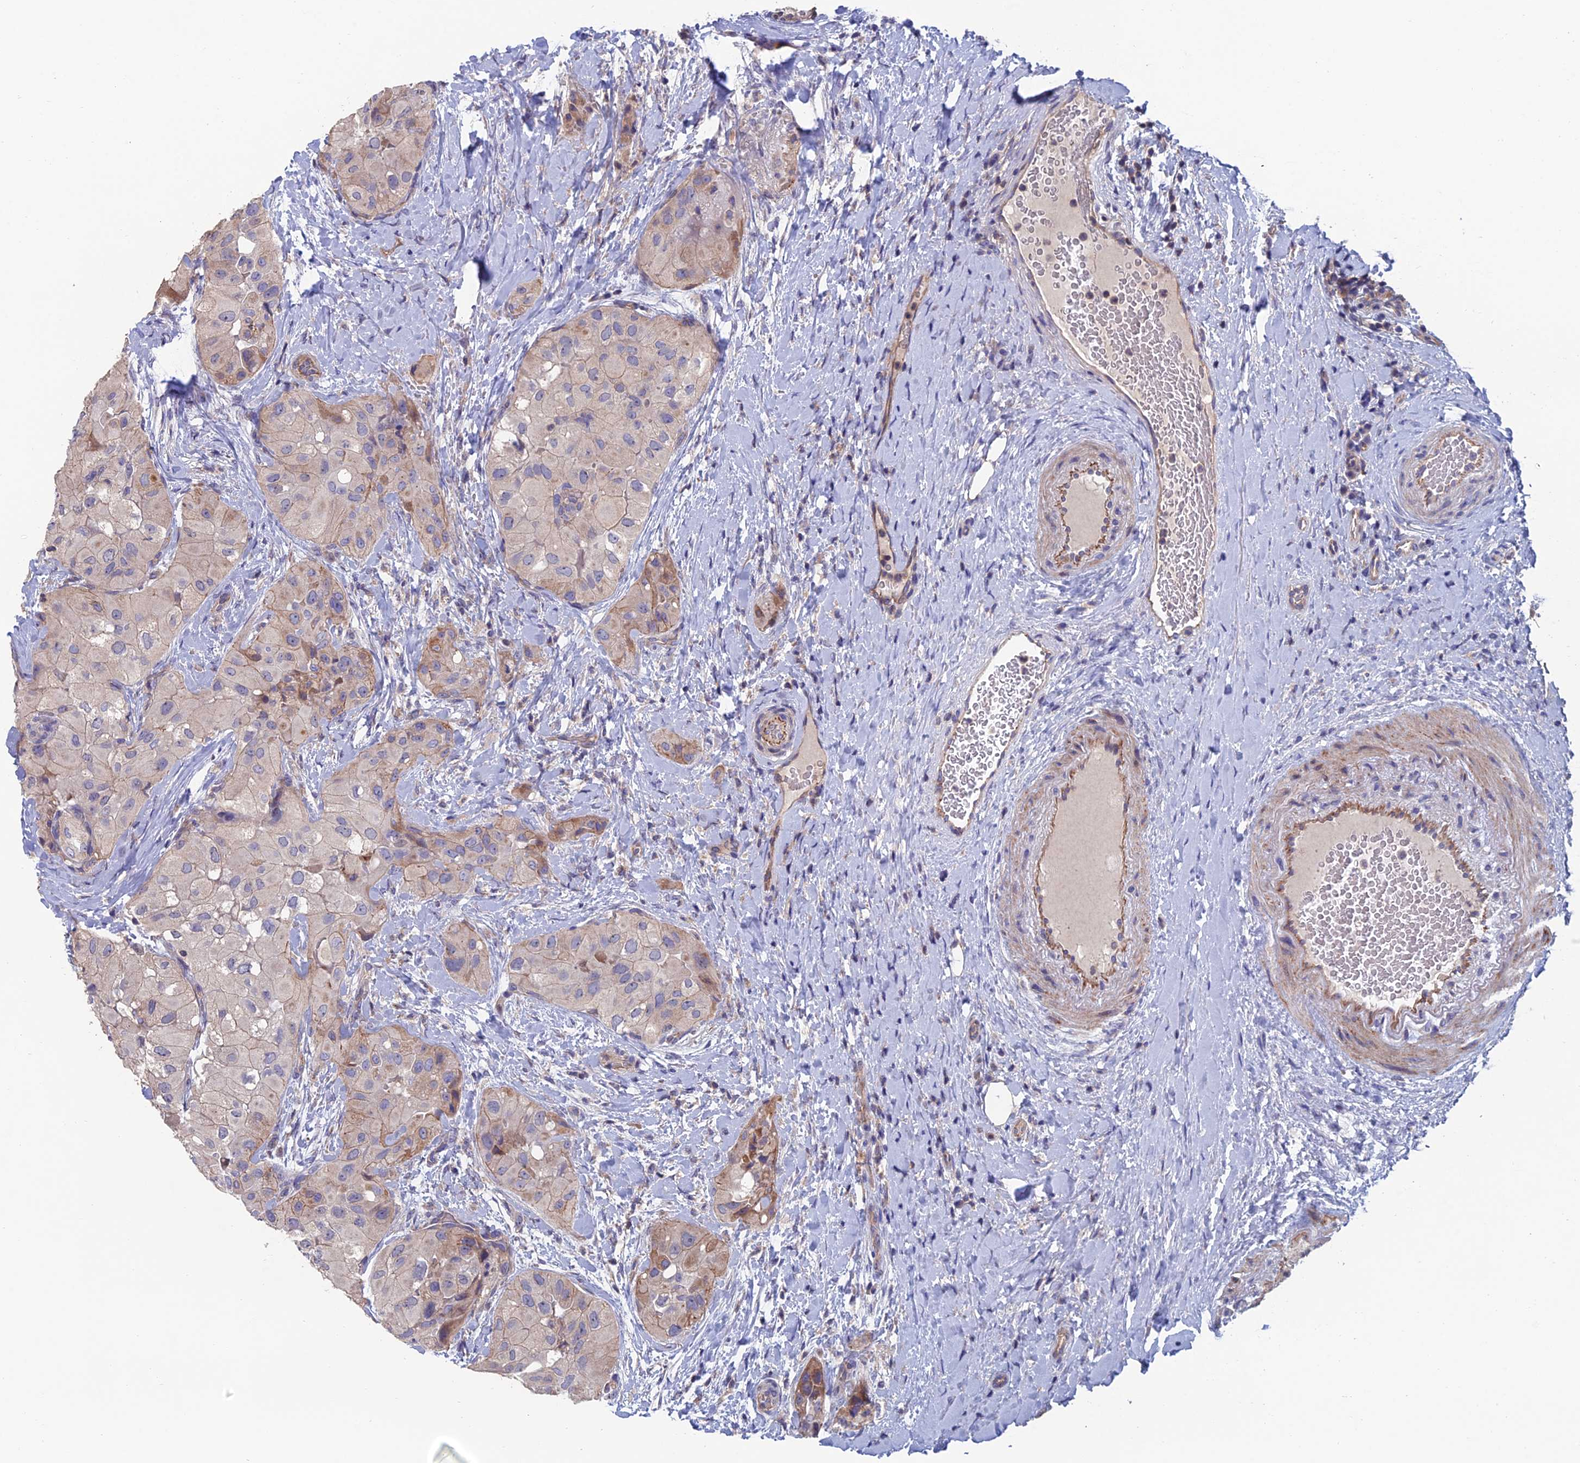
{"staining": {"intensity": "weak", "quantity": "<25%", "location": "cytoplasmic/membranous"}, "tissue": "thyroid cancer", "cell_type": "Tumor cells", "image_type": "cancer", "snomed": [{"axis": "morphology", "description": "Normal tissue, NOS"}, {"axis": "morphology", "description": "Papillary adenocarcinoma, NOS"}, {"axis": "topography", "description": "Thyroid gland"}], "caption": "Thyroid papillary adenocarcinoma was stained to show a protein in brown. There is no significant positivity in tumor cells.", "gene": "USP37", "patient": {"sex": "female", "age": 59}}